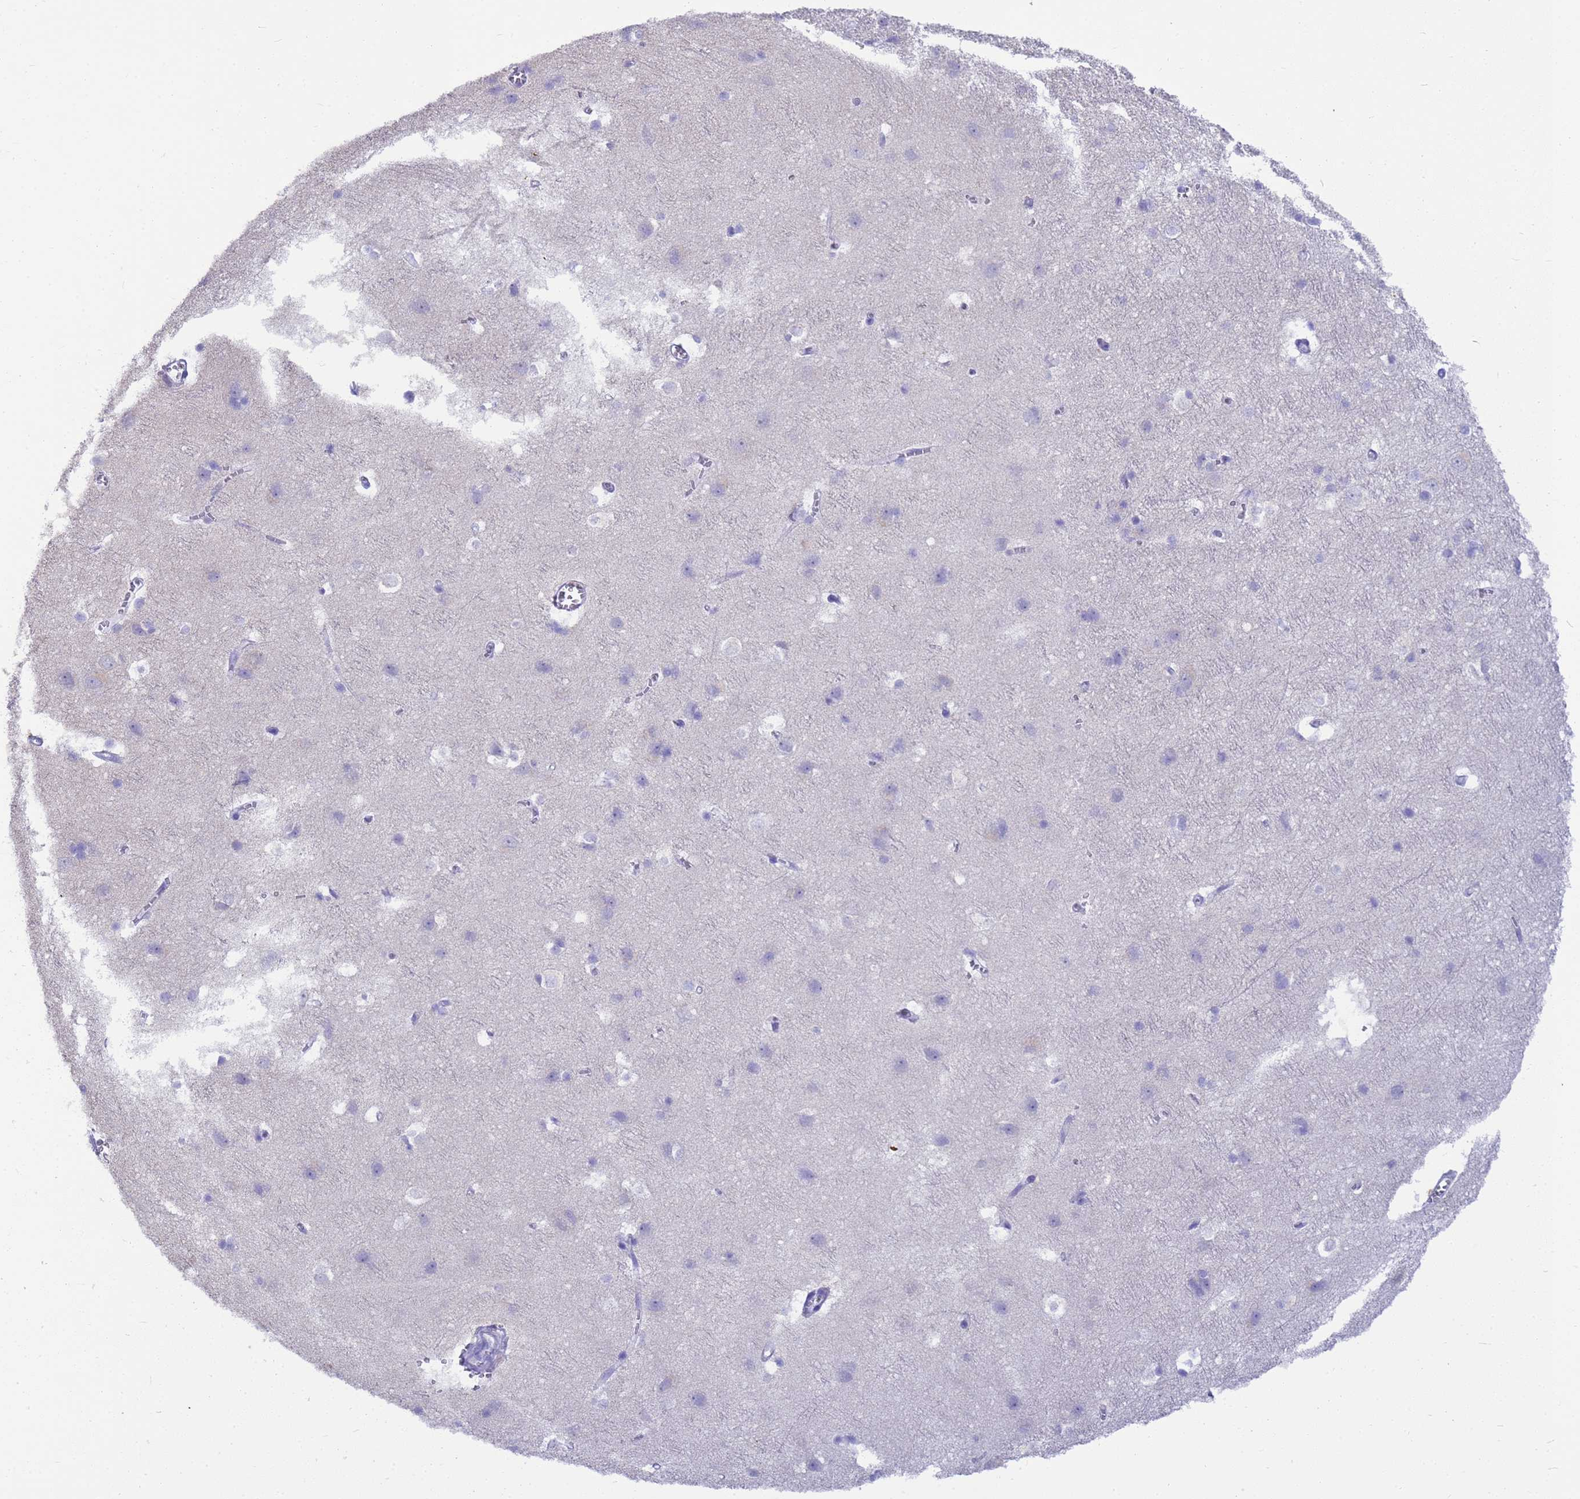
{"staining": {"intensity": "negative", "quantity": "none", "location": "none"}, "tissue": "cerebral cortex", "cell_type": "Endothelial cells", "image_type": "normal", "snomed": [{"axis": "morphology", "description": "Normal tissue, NOS"}, {"axis": "topography", "description": "Cerebral cortex"}], "caption": "This is an immunohistochemistry micrograph of benign human cerebral cortex. There is no staining in endothelial cells.", "gene": "MS4A13", "patient": {"sex": "male", "age": 54}}